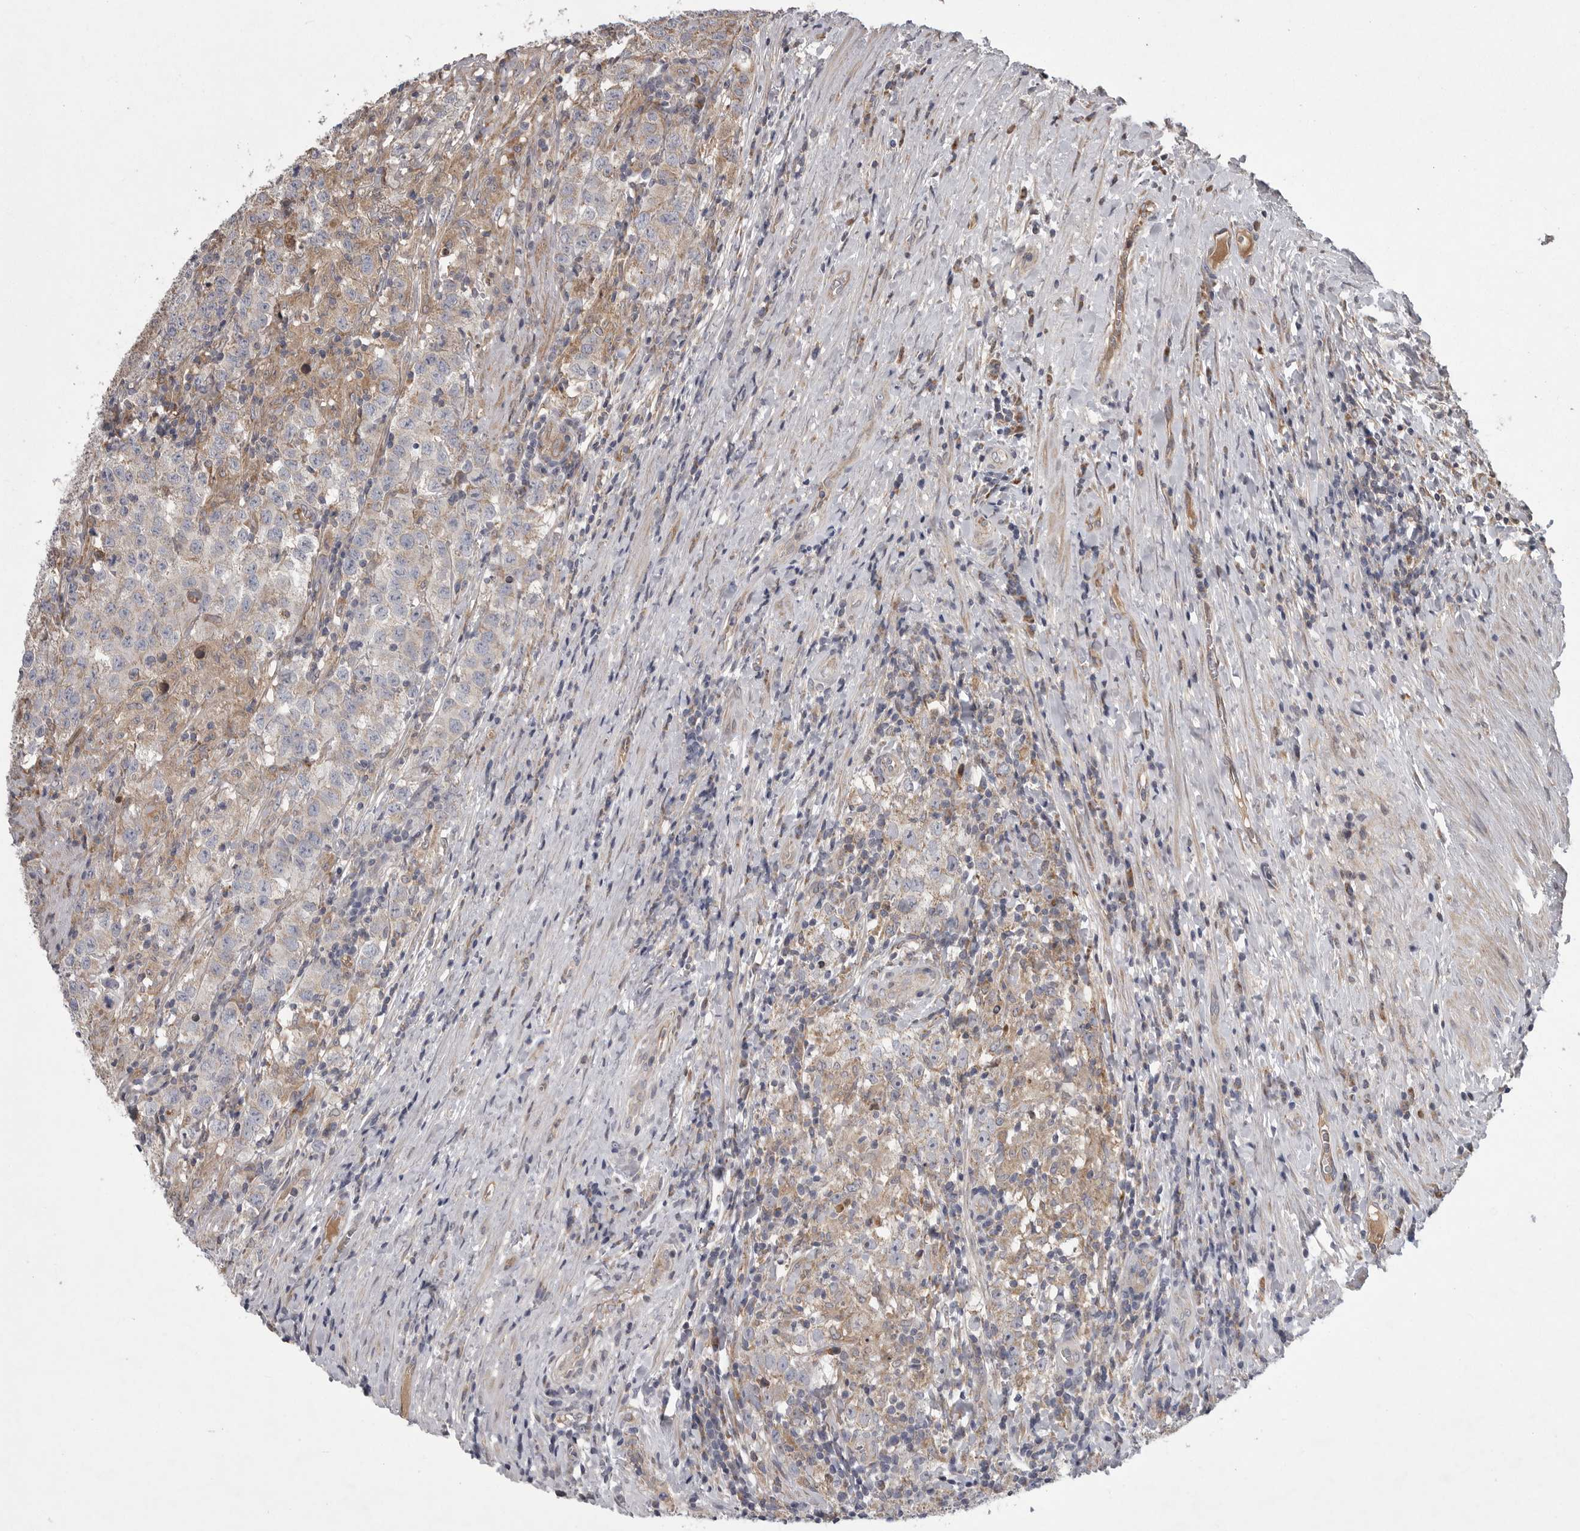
{"staining": {"intensity": "negative", "quantity": "none", "location": "none"}, "tissue": "testis cancer", "cell_type": "Tumor cells", "image_type": "cancer", "snomed": [{"axis": "morphology", "description": "Seminoma, NOS"}, {"axis": "morphology", "description": "Carcinoma, Embryonal, NOS"}, {"axis": "topography", "description": "Testis"}], "caption": "Protein analysis of embryonal carcinoma (testis) reveals no significant expression in tumor cells.", "gene": "CRP", "patient": {"sex": "male", "age": 43}}